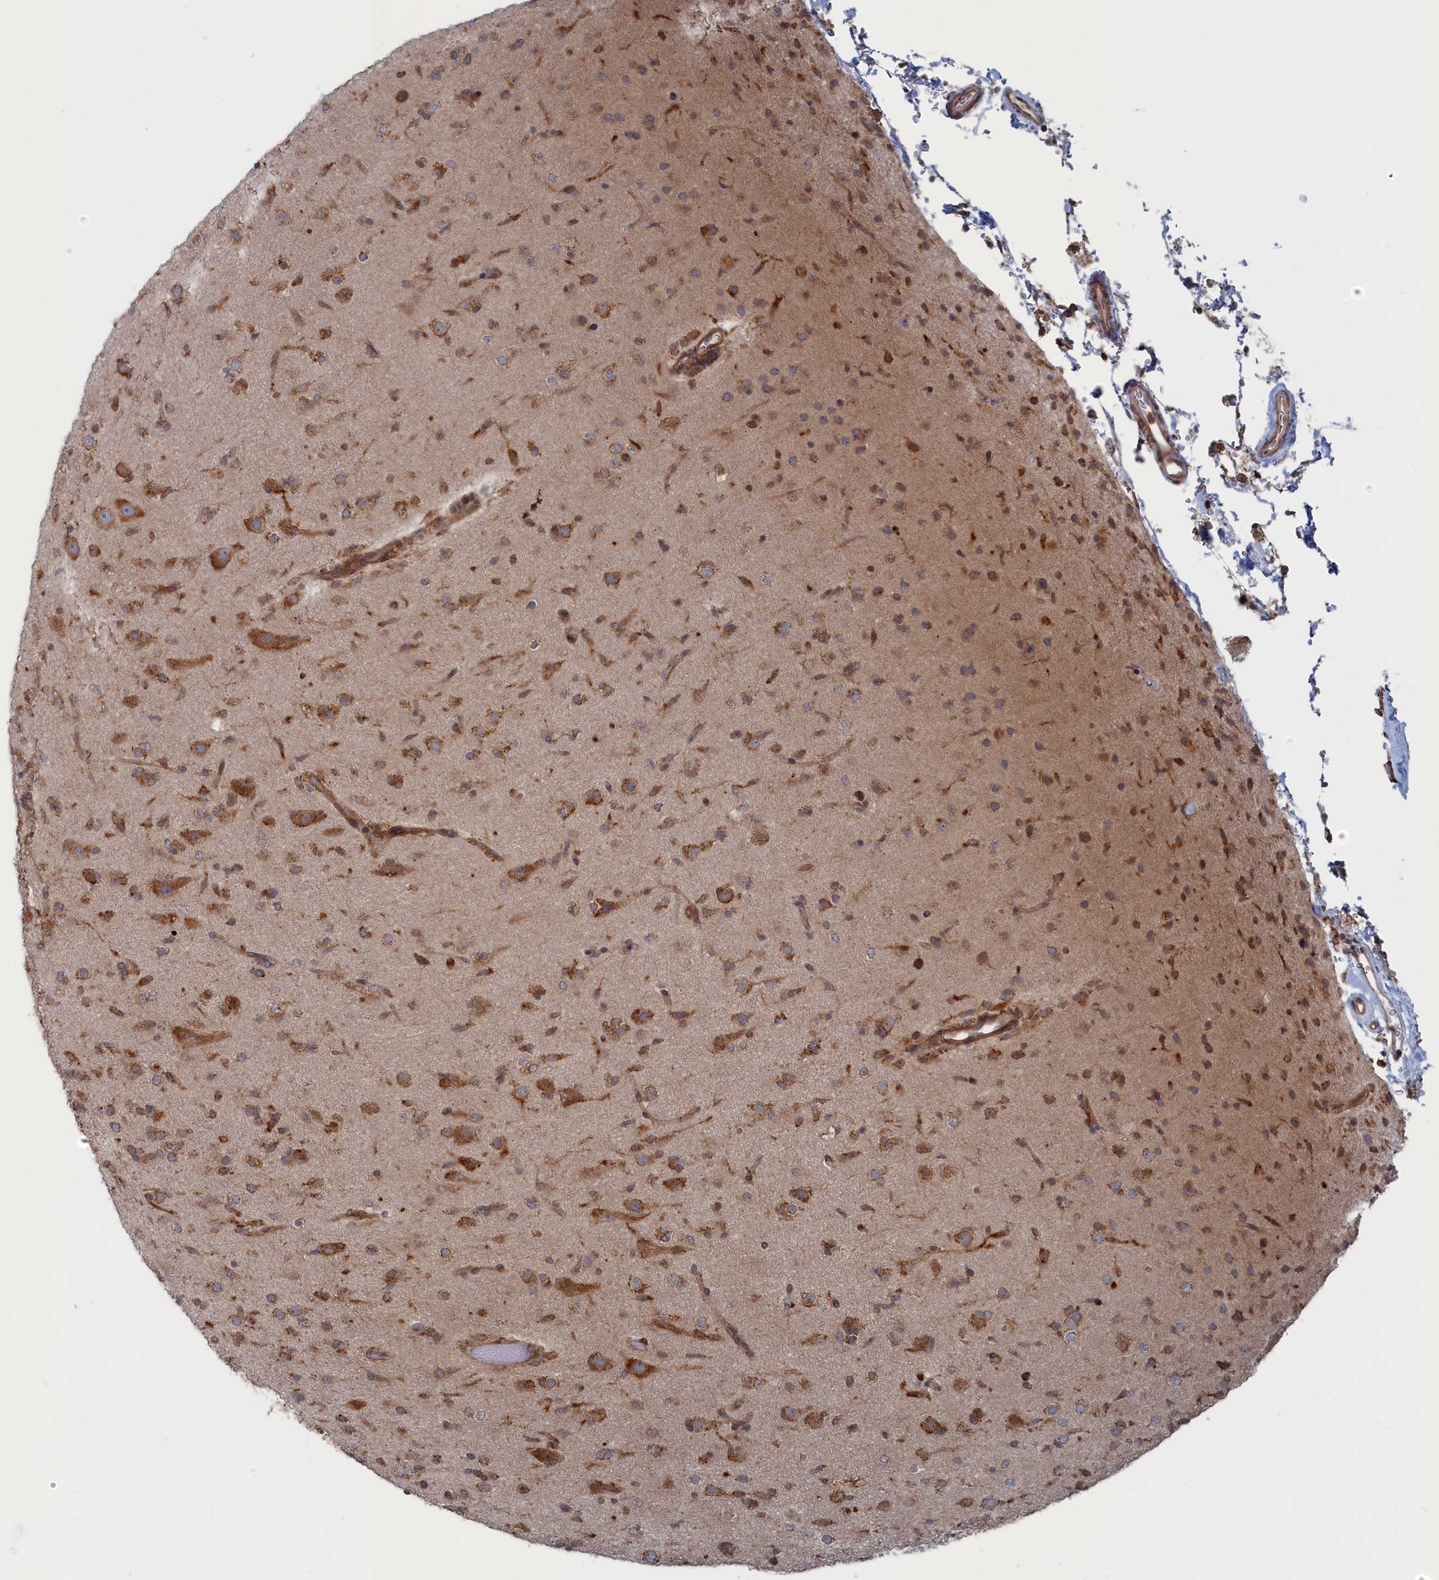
{"staining": {"intensity": "moderate", "quantity": ">75%", "location": "cytoplasmic/membranous"}, "tissue": "glioma", "cell_type": "Tumor cells", "image_type": "cancer", "snomed": [{"axis": "morphology", "description": "Glioma, malignant, Low grade"}, {"axis": "topography", "description": "Brain"}], "caption": "Glioma was stained to show a protein in brown. There is medium levels of moderate cytoplasmic/membranous positivity in about >75% of tumor cells.", "gene": "BPIFB6", "patient": {"sex": "male", "age": 65}}